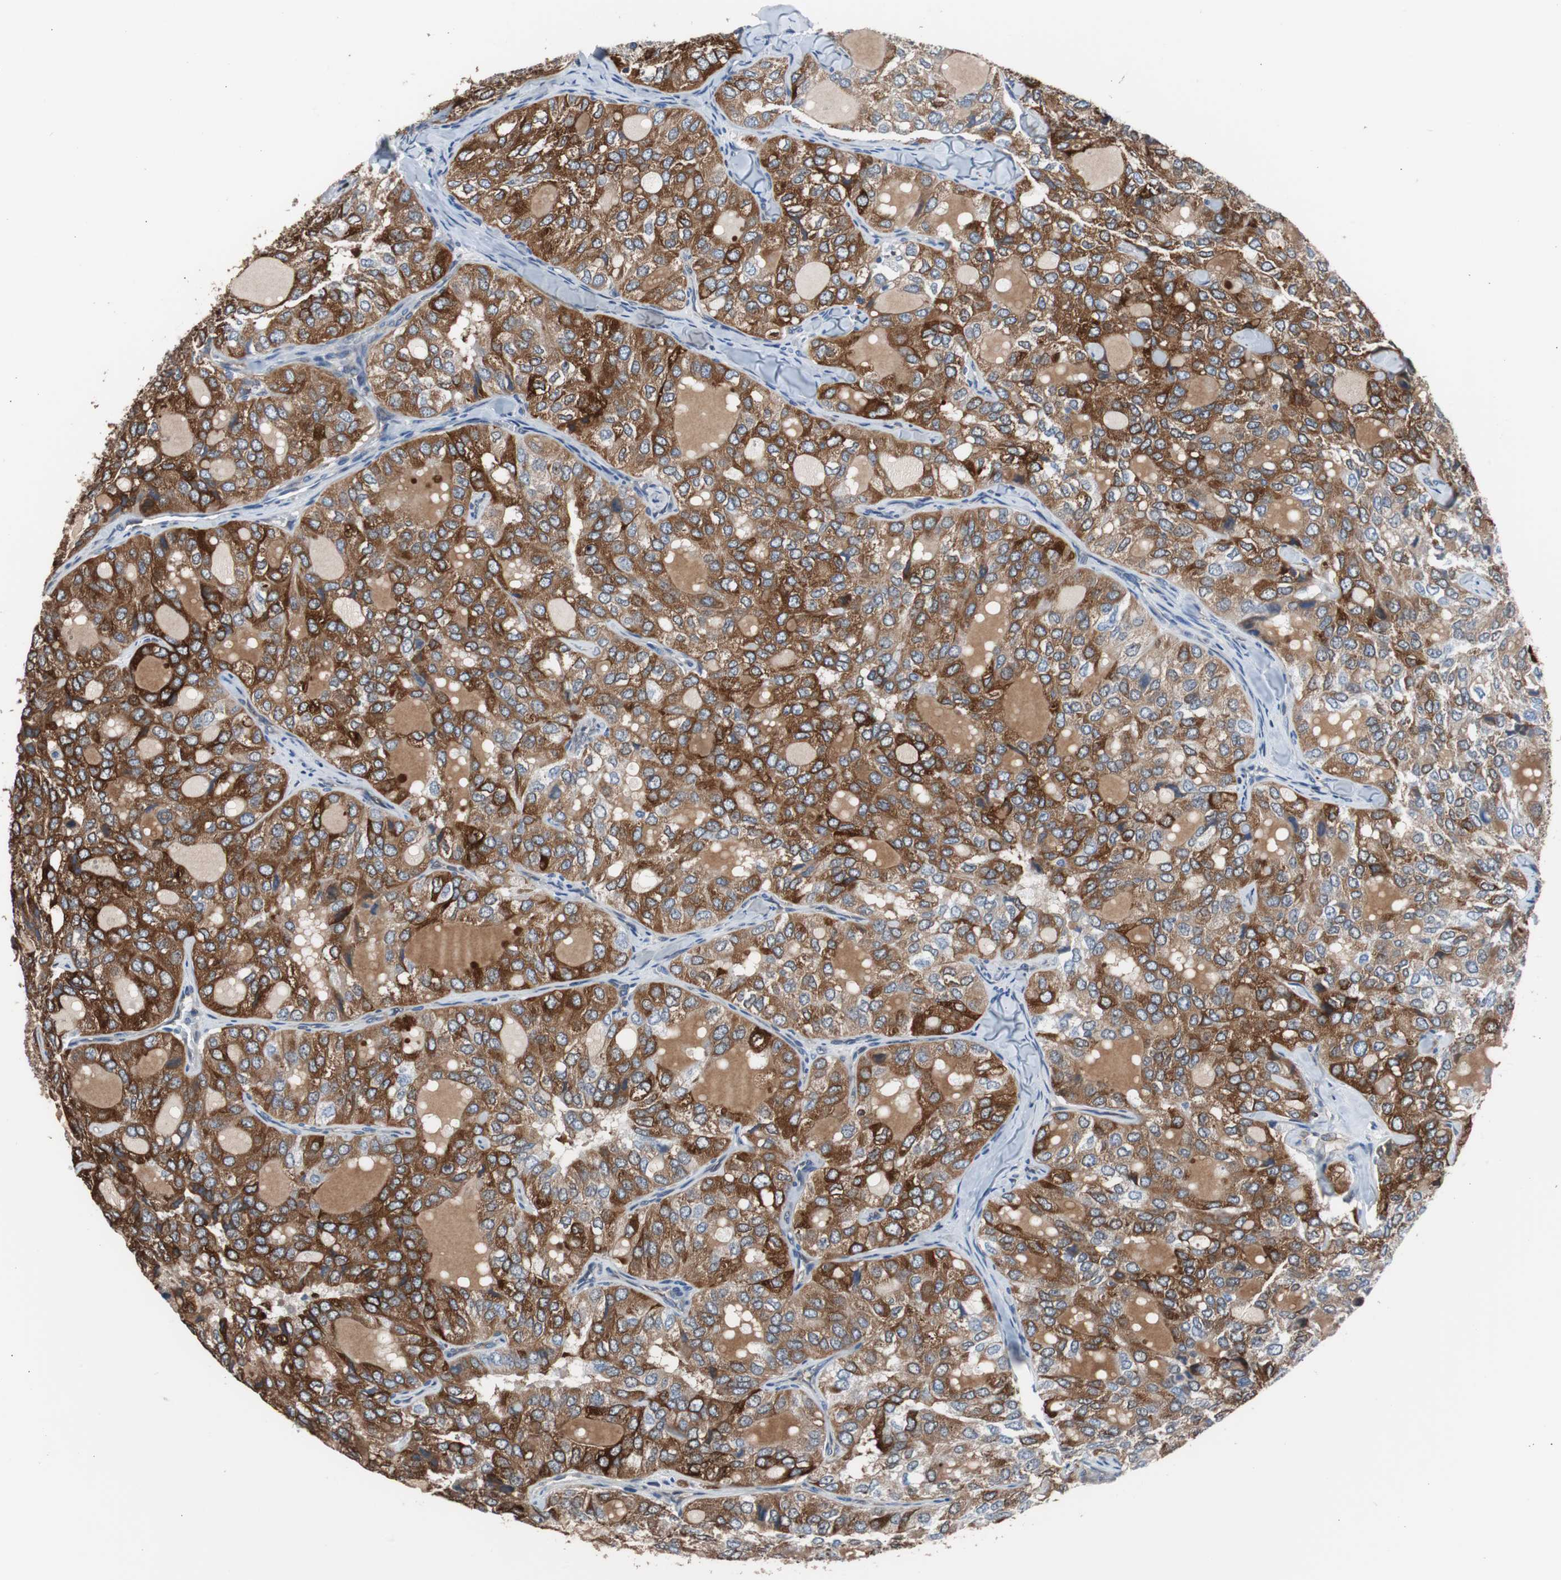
{"staining": {"intensity": "strong", "quantity": ">75%", "location": "cytoplasmic/membranous"}, "tissue": "thyroid cancer", "cell_type": "Tumor cells", "image_type": "cancer", "snomed": [{"axis": "morphology", "description": "Follicular adenoma carcinoma, NOS"}, {"axis": "topography", "description": "Thyroid gland"}], "caption": "A micrograph showing strong cytoplasmic/membranous expression in approximately >75% of tumor cells in thyroid follicular adenoma carcinoma, as visualized by brown immunohistochemical staining.", "gene": "PBXIP1", "patient": {"sex": "male", "age": 75}}